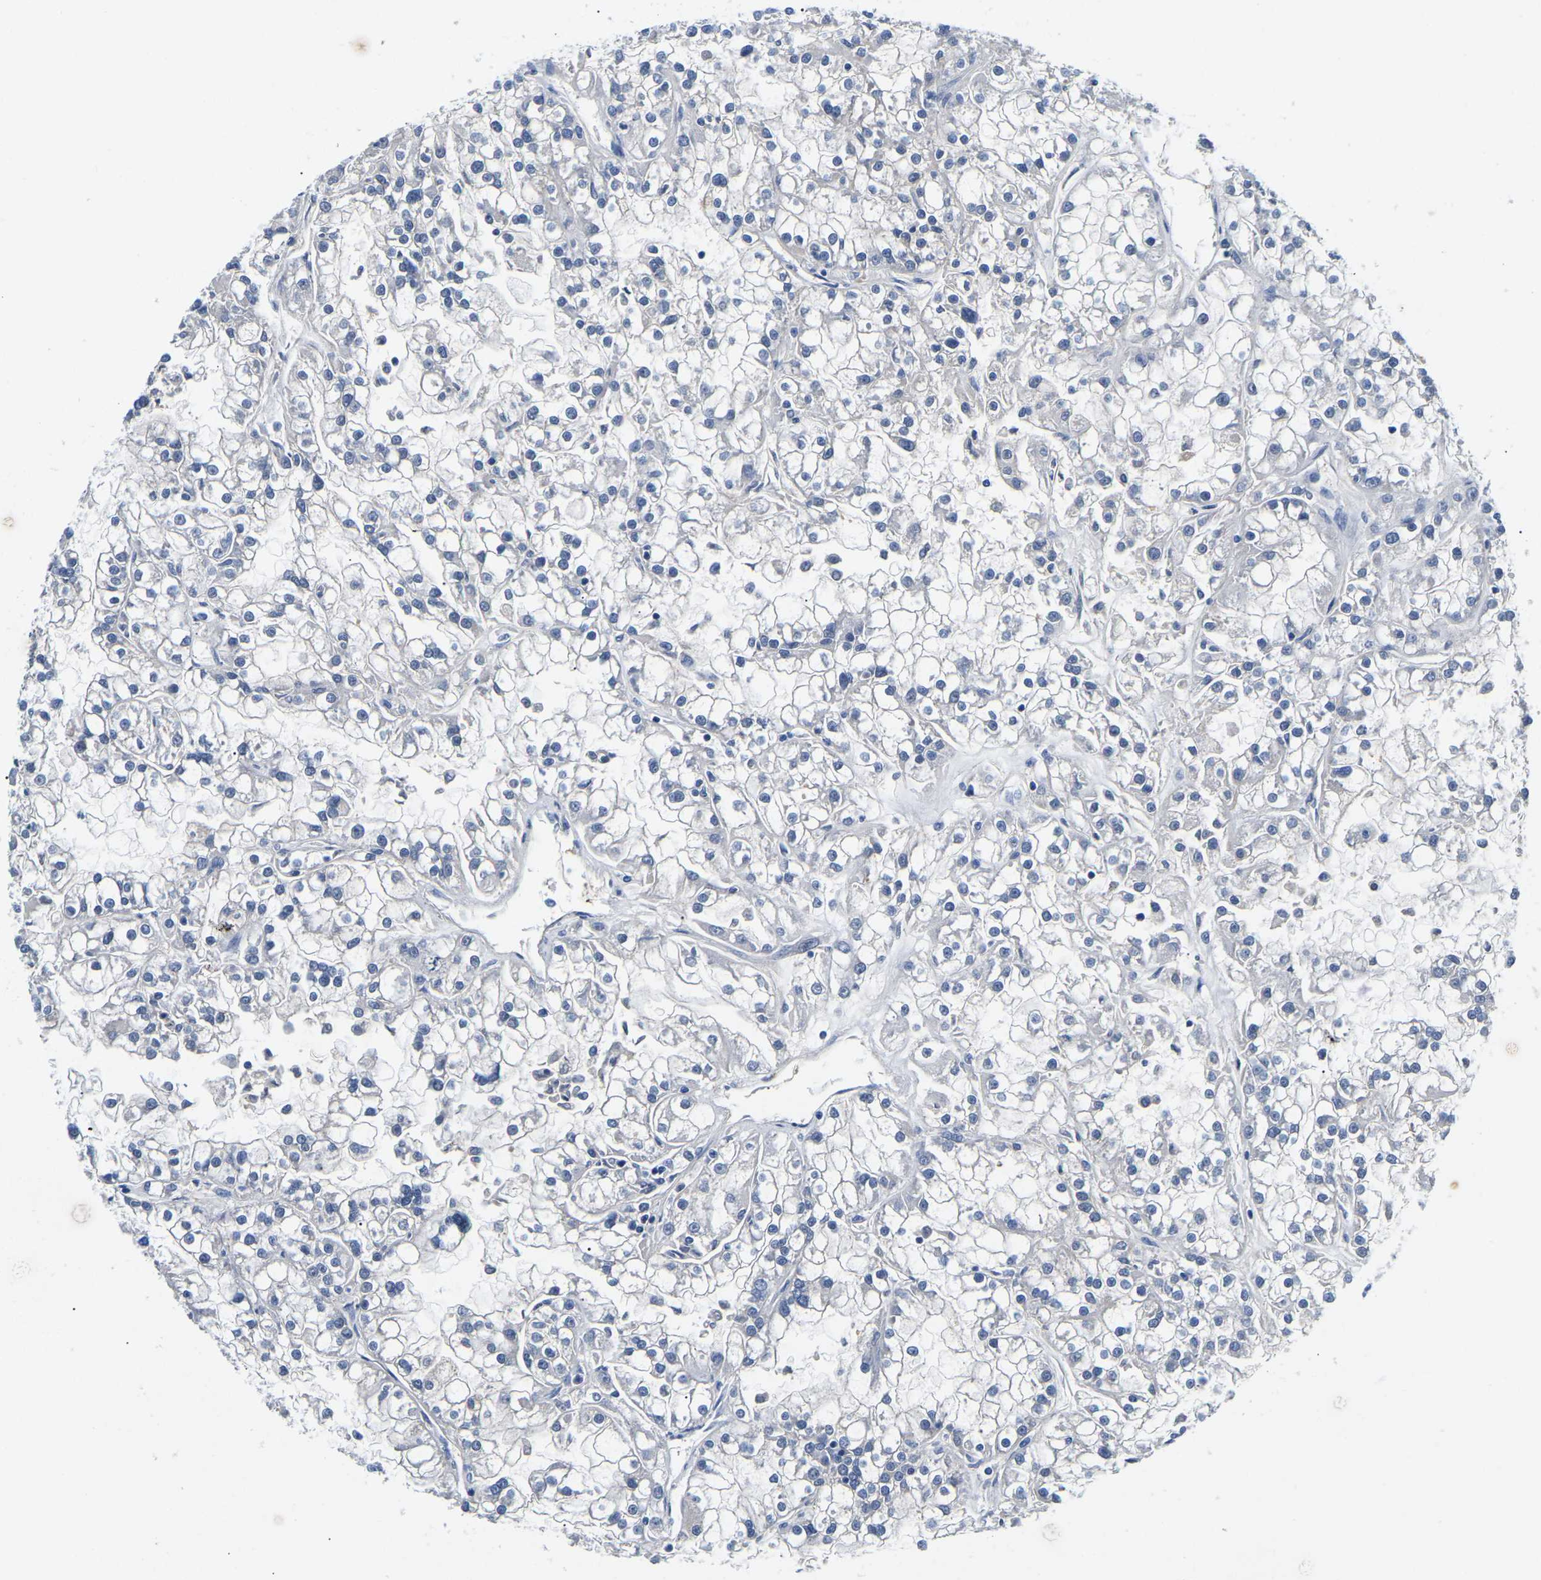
{"staining": {"intensity": "negative", "quantity": "none", "location": "none"}, "tissue": "renal cancer", "cell_type": "Tumor cells", "image_type": "cancer", "snomed": [{"axis": "morphology", "description": "Adenocarcinoma, NOS"}, {"axis": "topography", "description": "Kidney"}], "caption": "Immunohistochemistry image of human renal cancer stained for a protein (brown), which exhibits no staining in tumor cells.", "gene": "DUSP8", "patient": {"sex": "female", "age": 52}}